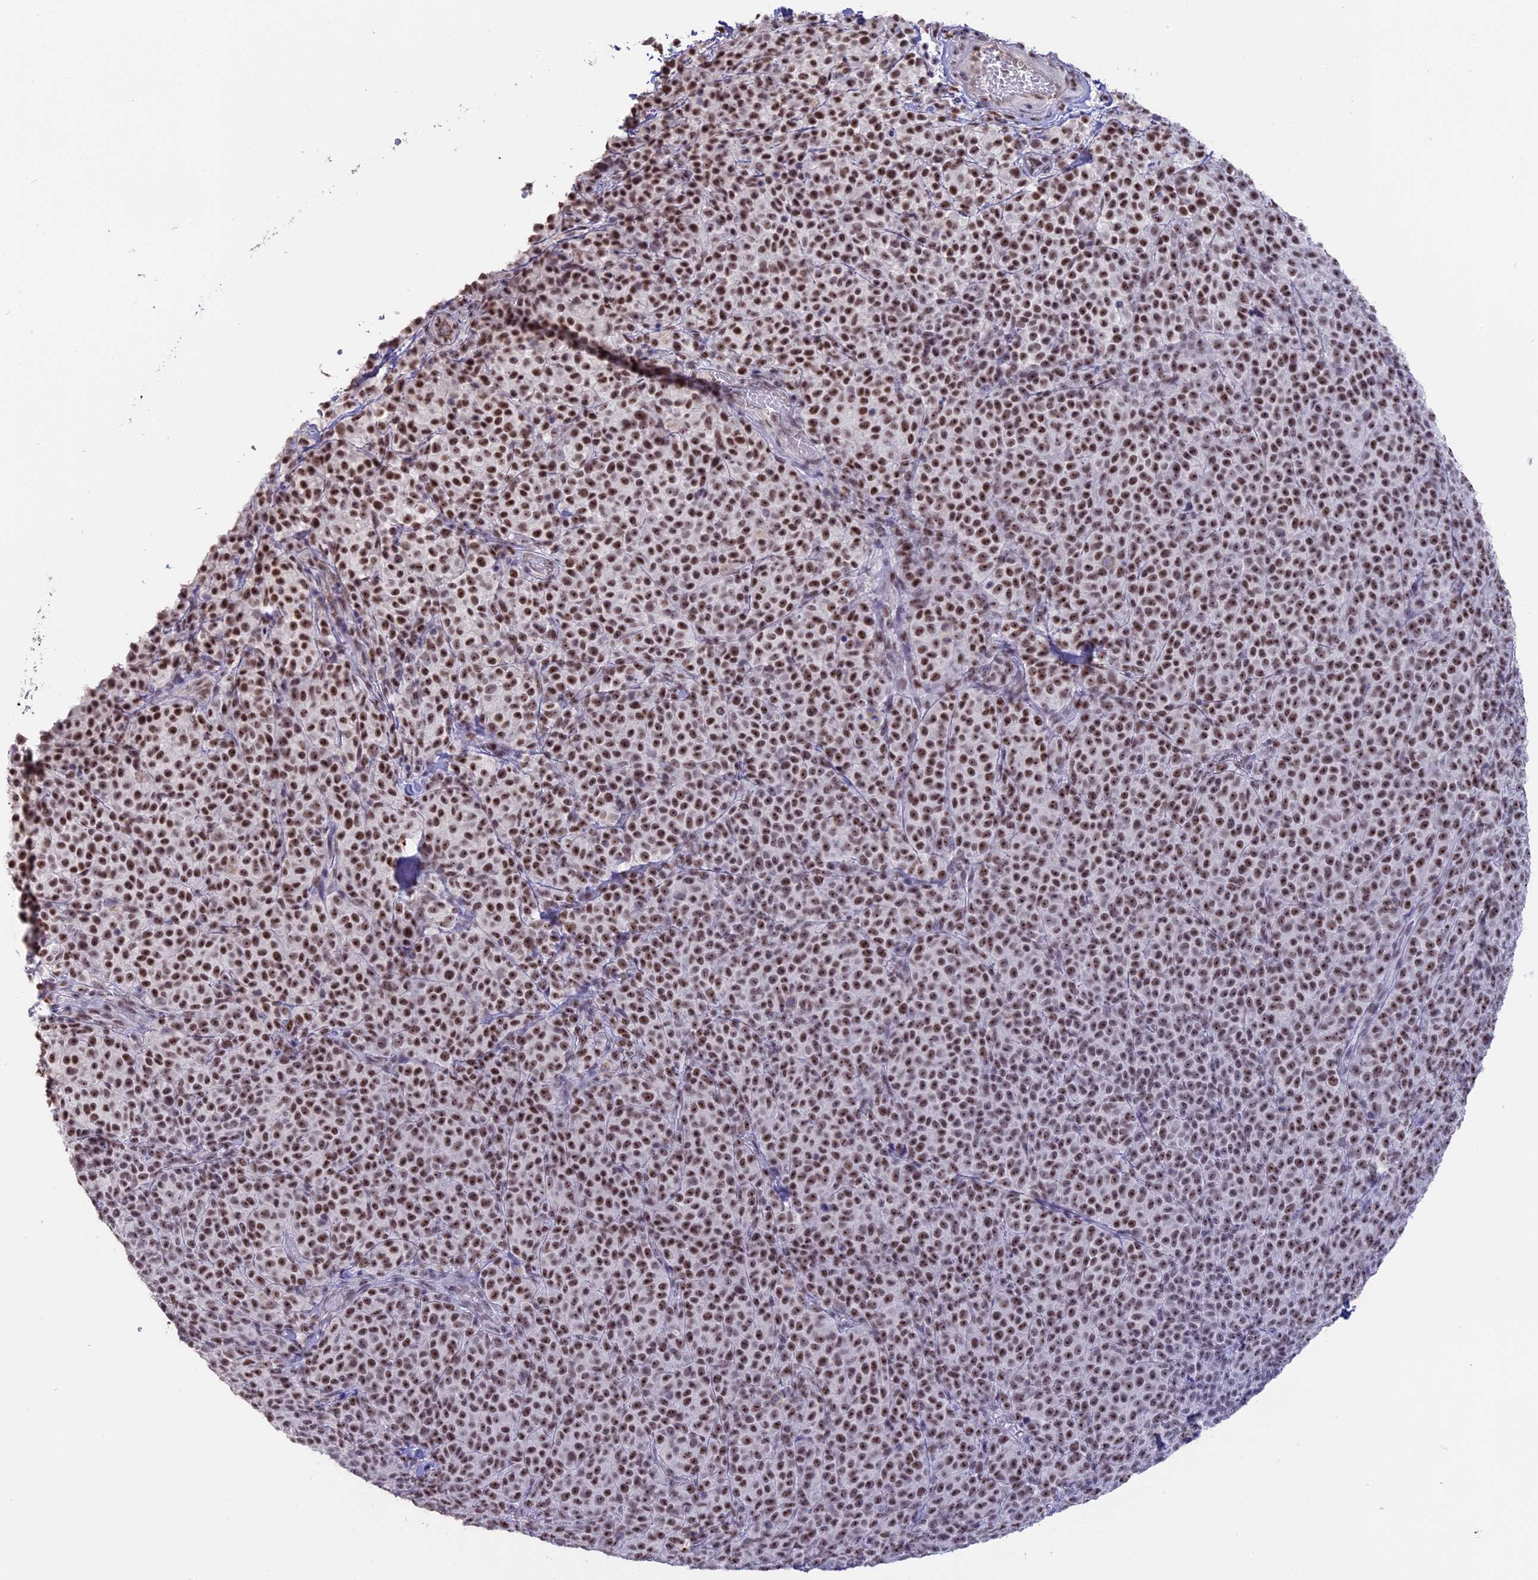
{"staining": {"intensity": "strong", "quantity": ">75%", "location": "nuclear"}, "tissue": "melanoma", "cell_type": "Tumor cells", "image_type": "cancer", "snomed": [{"axis": "morphology", "description": "Normal tissue, NOS"}, {"axis": "morphology", "description": "Malignant melanoma, NOS"}, {"axis": "topography", "description": "Skin"}], "caption": "High-power microscopy captured an immunohistochemistry (IHC) histopathology image of malignant melanoma, revealing strong nuclear staining in about >75% of tumor cells.", "gene": "SETD2", "patient": {"sex": "female", "age": 34}}